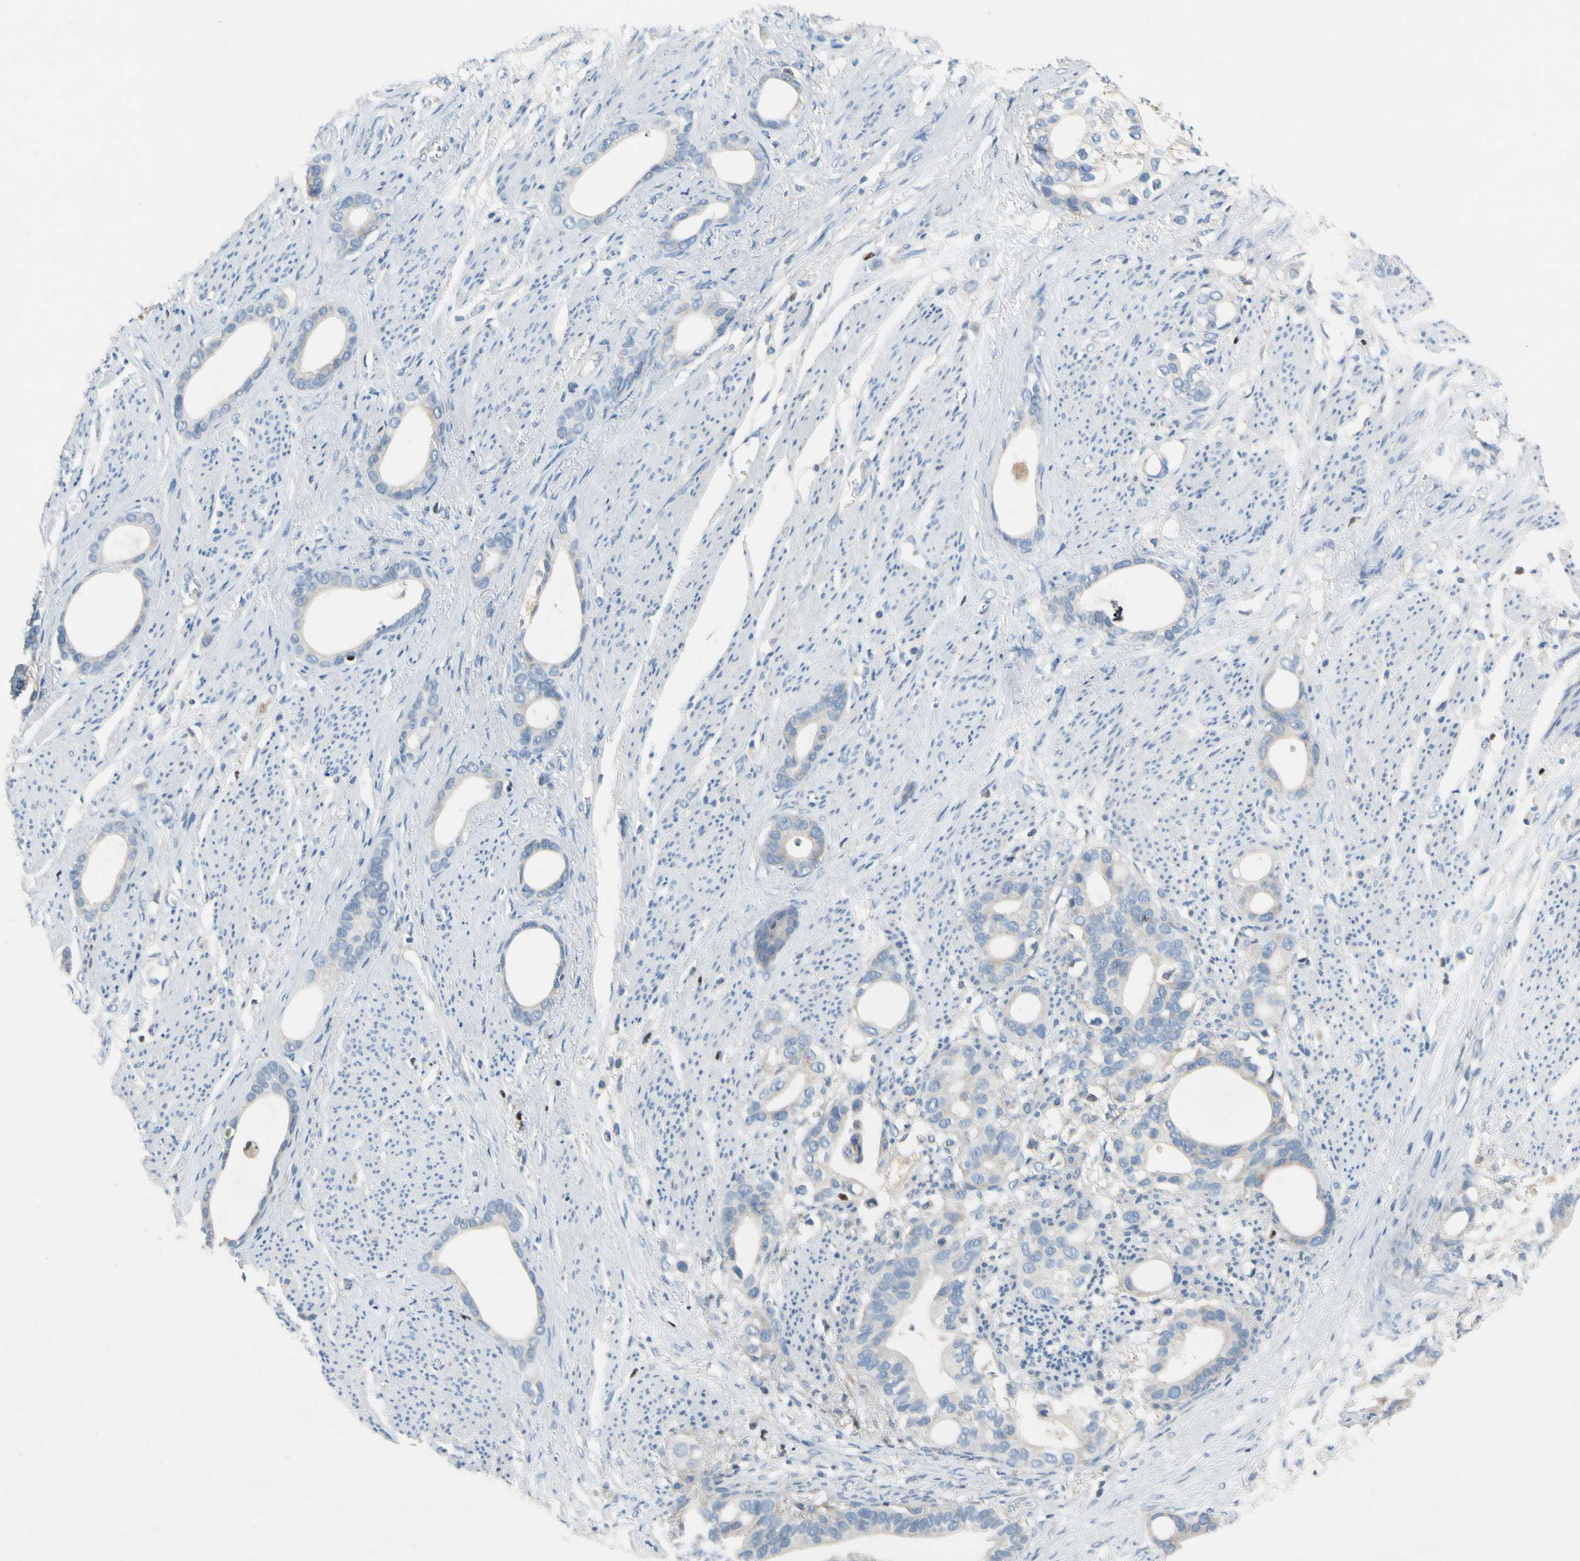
{"staining": {"intensity": "weak", "quantity": "<25%", "location": "cytoplasmic/membranous"}, "tissue": "stomach cancer", "cell_type": "Tumor cells", "image_type": "cancer", "snomed": [{"axis": "morphology", "description": "Adenocarcinoma, NOS"}, {"axis": "topography", "description": "Stomach"}], "caption": "Tumor cells show no significant expression in stomach cancer.", "gene": "SP140", "patient": {"sex": "female", "age": 75}}